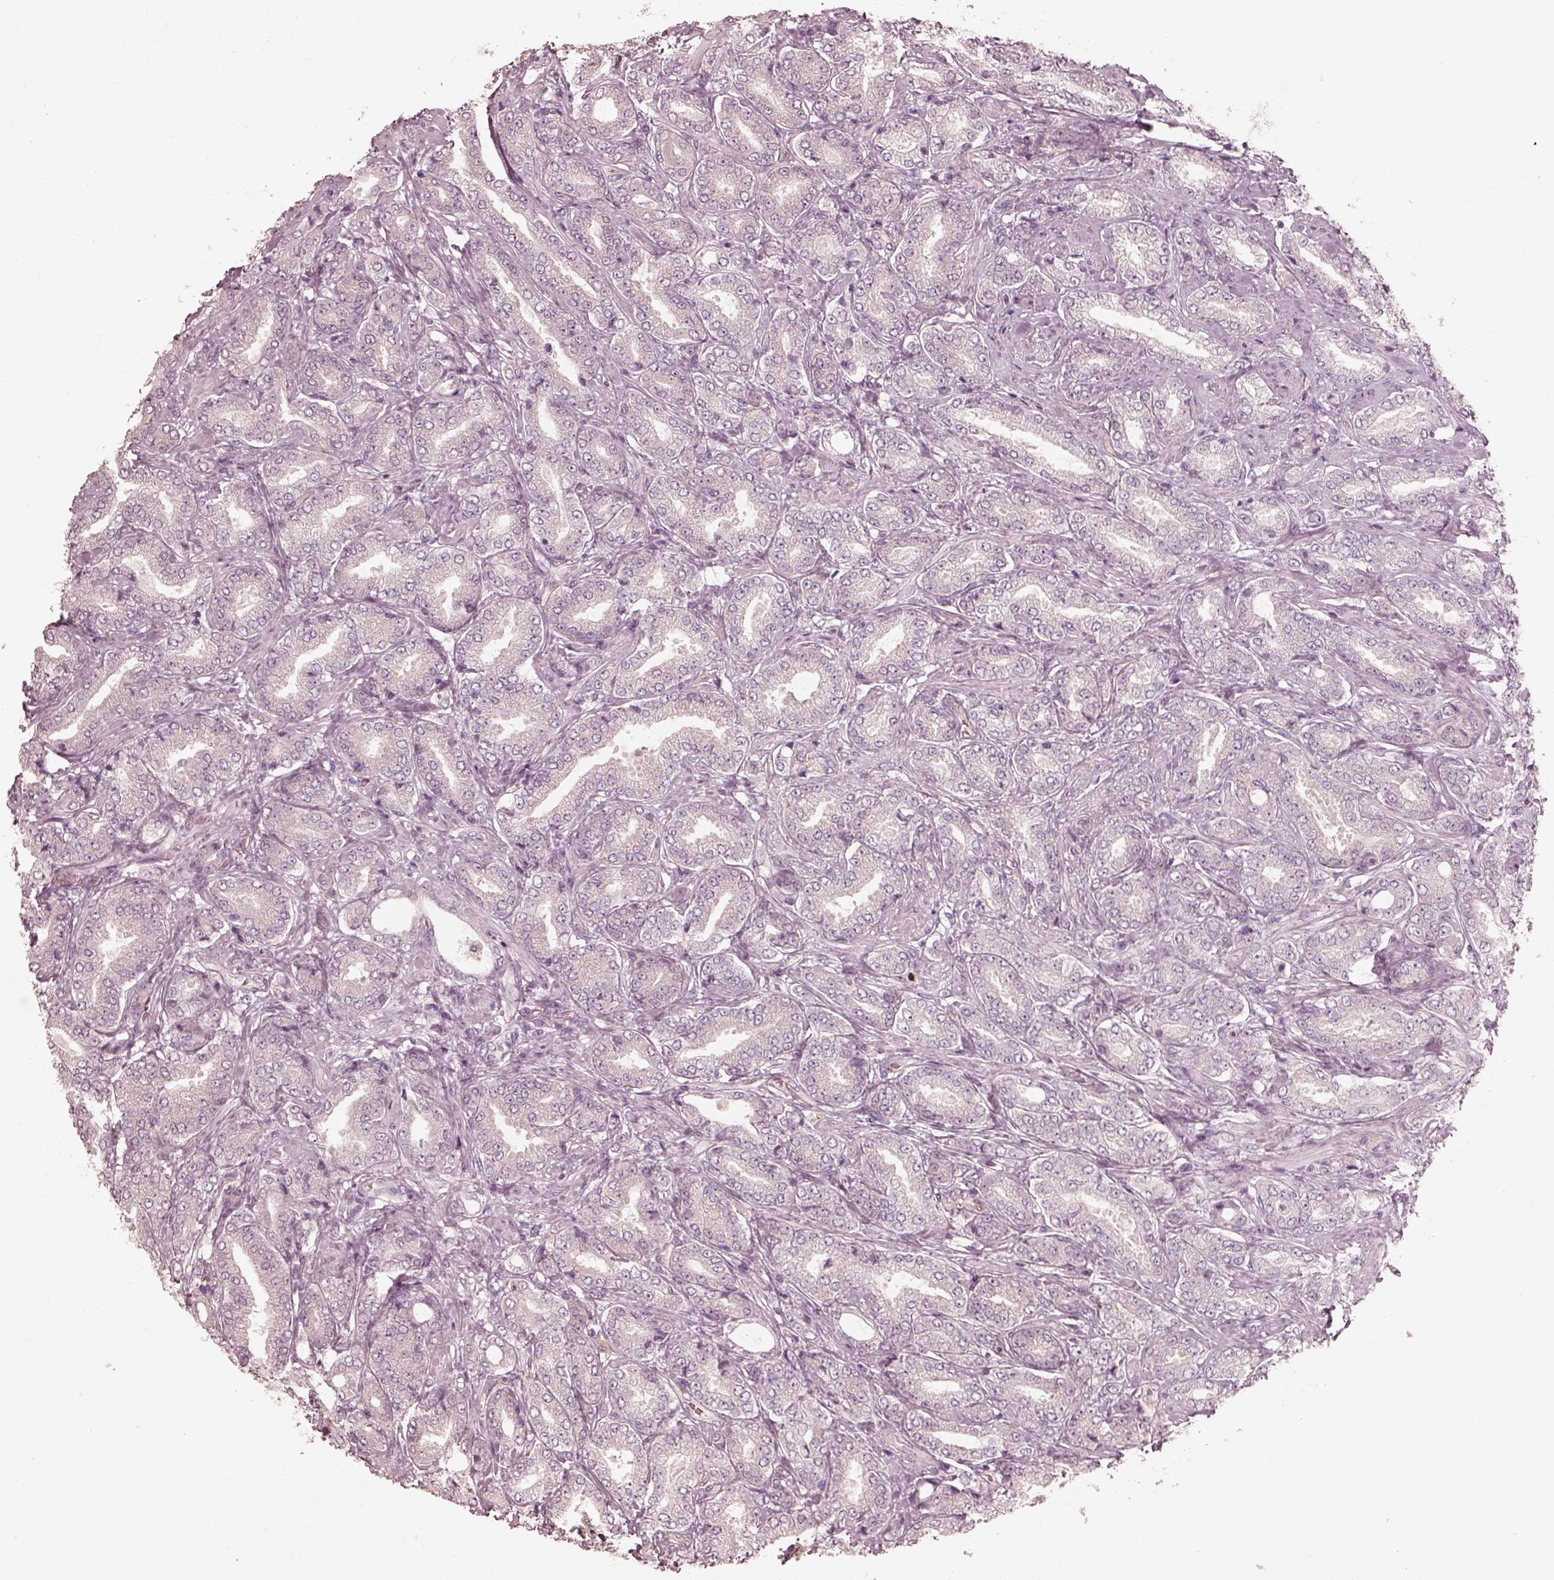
{"staining": {"intensity": "negative", "quantity": "none", "location": "none"}, "tissue": "prostate cancer", "cell_type": "Tumor cells", "image_type": "cancer", "snomed": [{"axis": "morphology", "description": "Adenocarcinoma, NOS"}, {"axis": "topography", "description": "Prostate"}], "caption": "A micrograph of human prostate adenocarcinoma is negative for staining in tumor cells.", "gene": "RAB3C", "patient": {"sex": "male", "age": 64}}